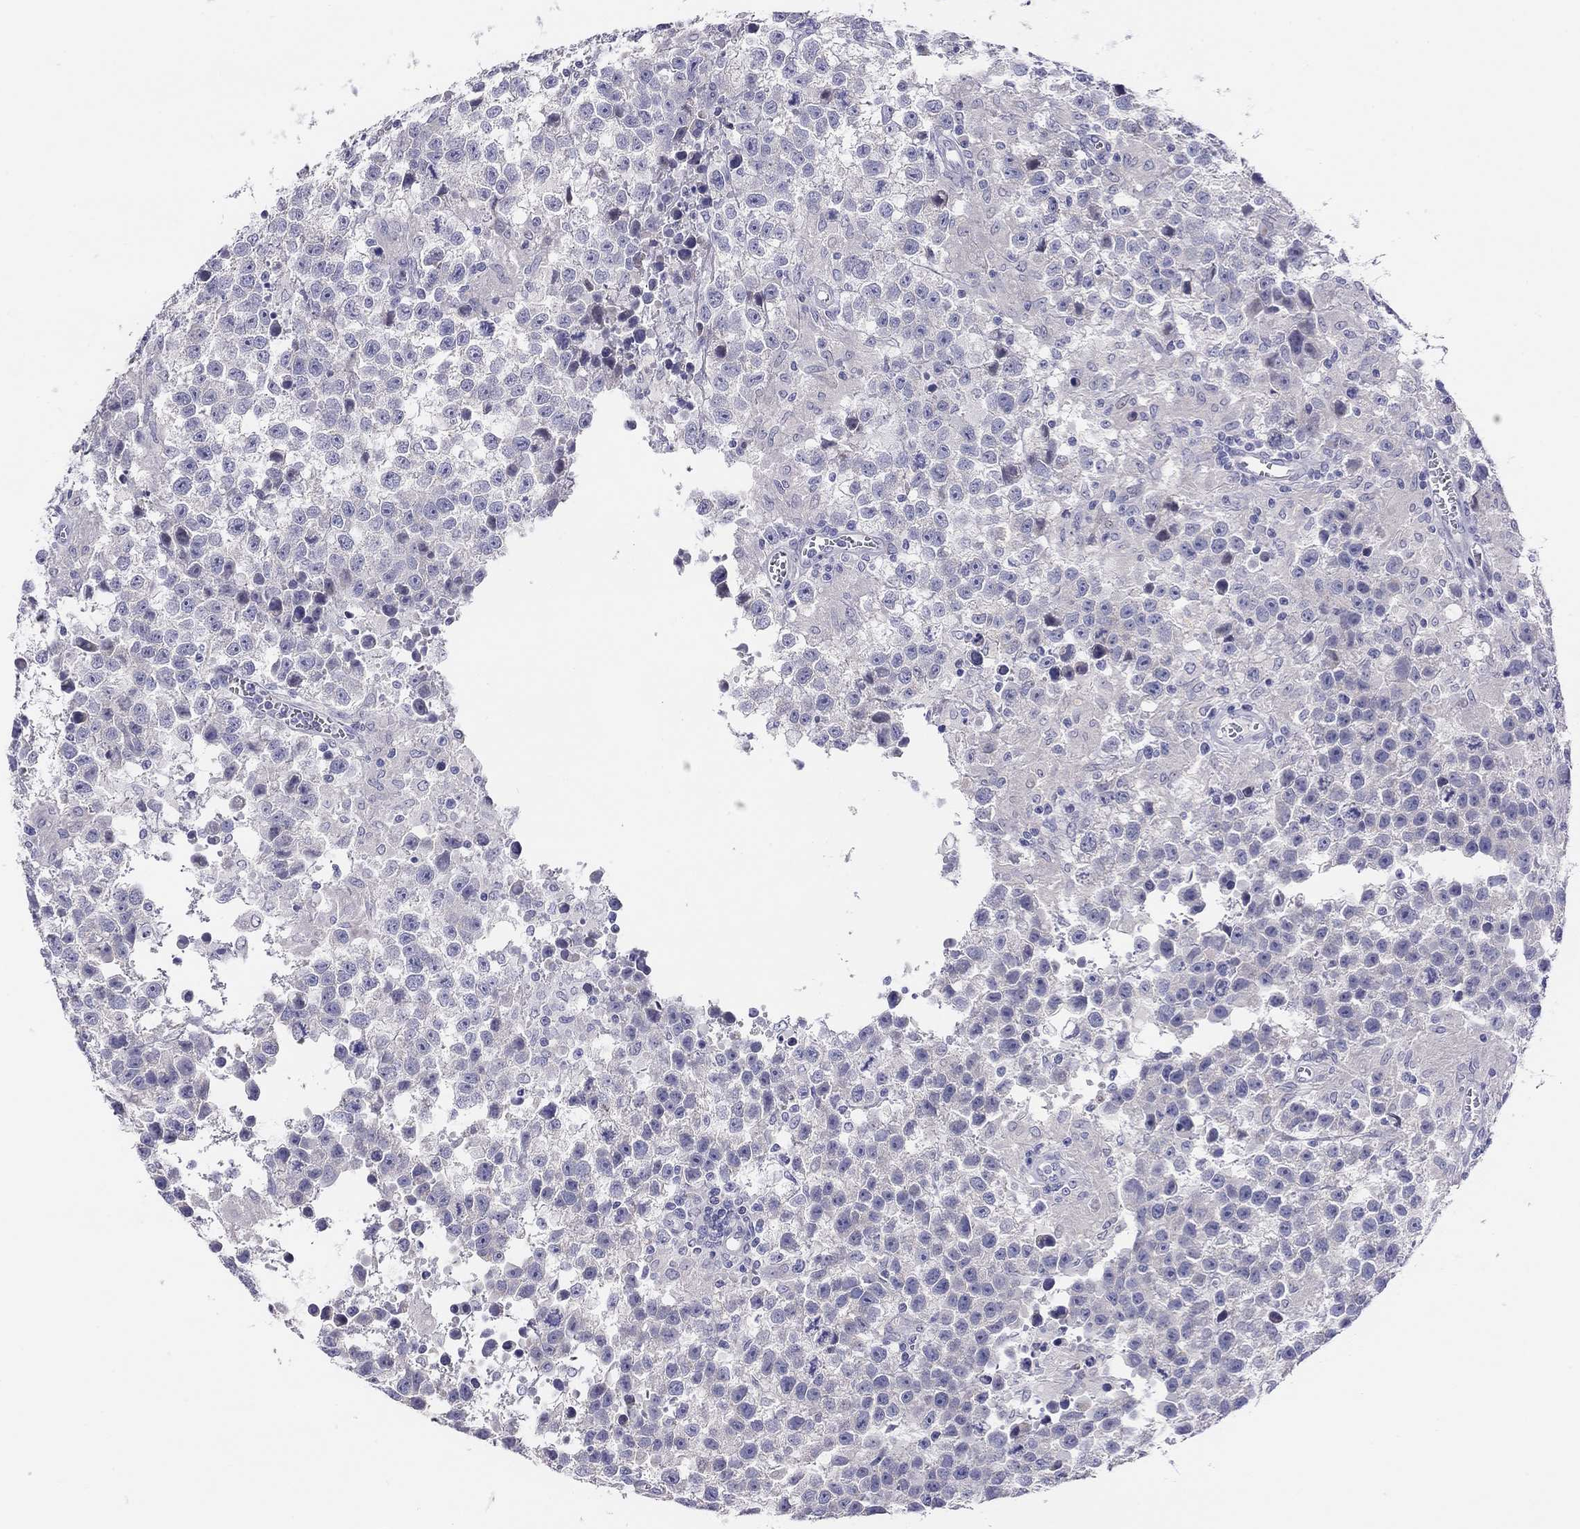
{"staining": {"intensity": "negative", "quantity": "none", "location": "none"}, "tissue": "testis cancer", "cell_type": "Tumor cells", "image_type": "cancer", "snomed": [{"axis": "morphology", "description": "Seminoma, NOS"}, {"axis": "topography", "description": "Testis"}], "caption": "This is an IHC micrograph of testis cancer. There is no expression in tumor cells.", "gene": "MGAT4C", "patient": {"sex": "male", "age": 43}}